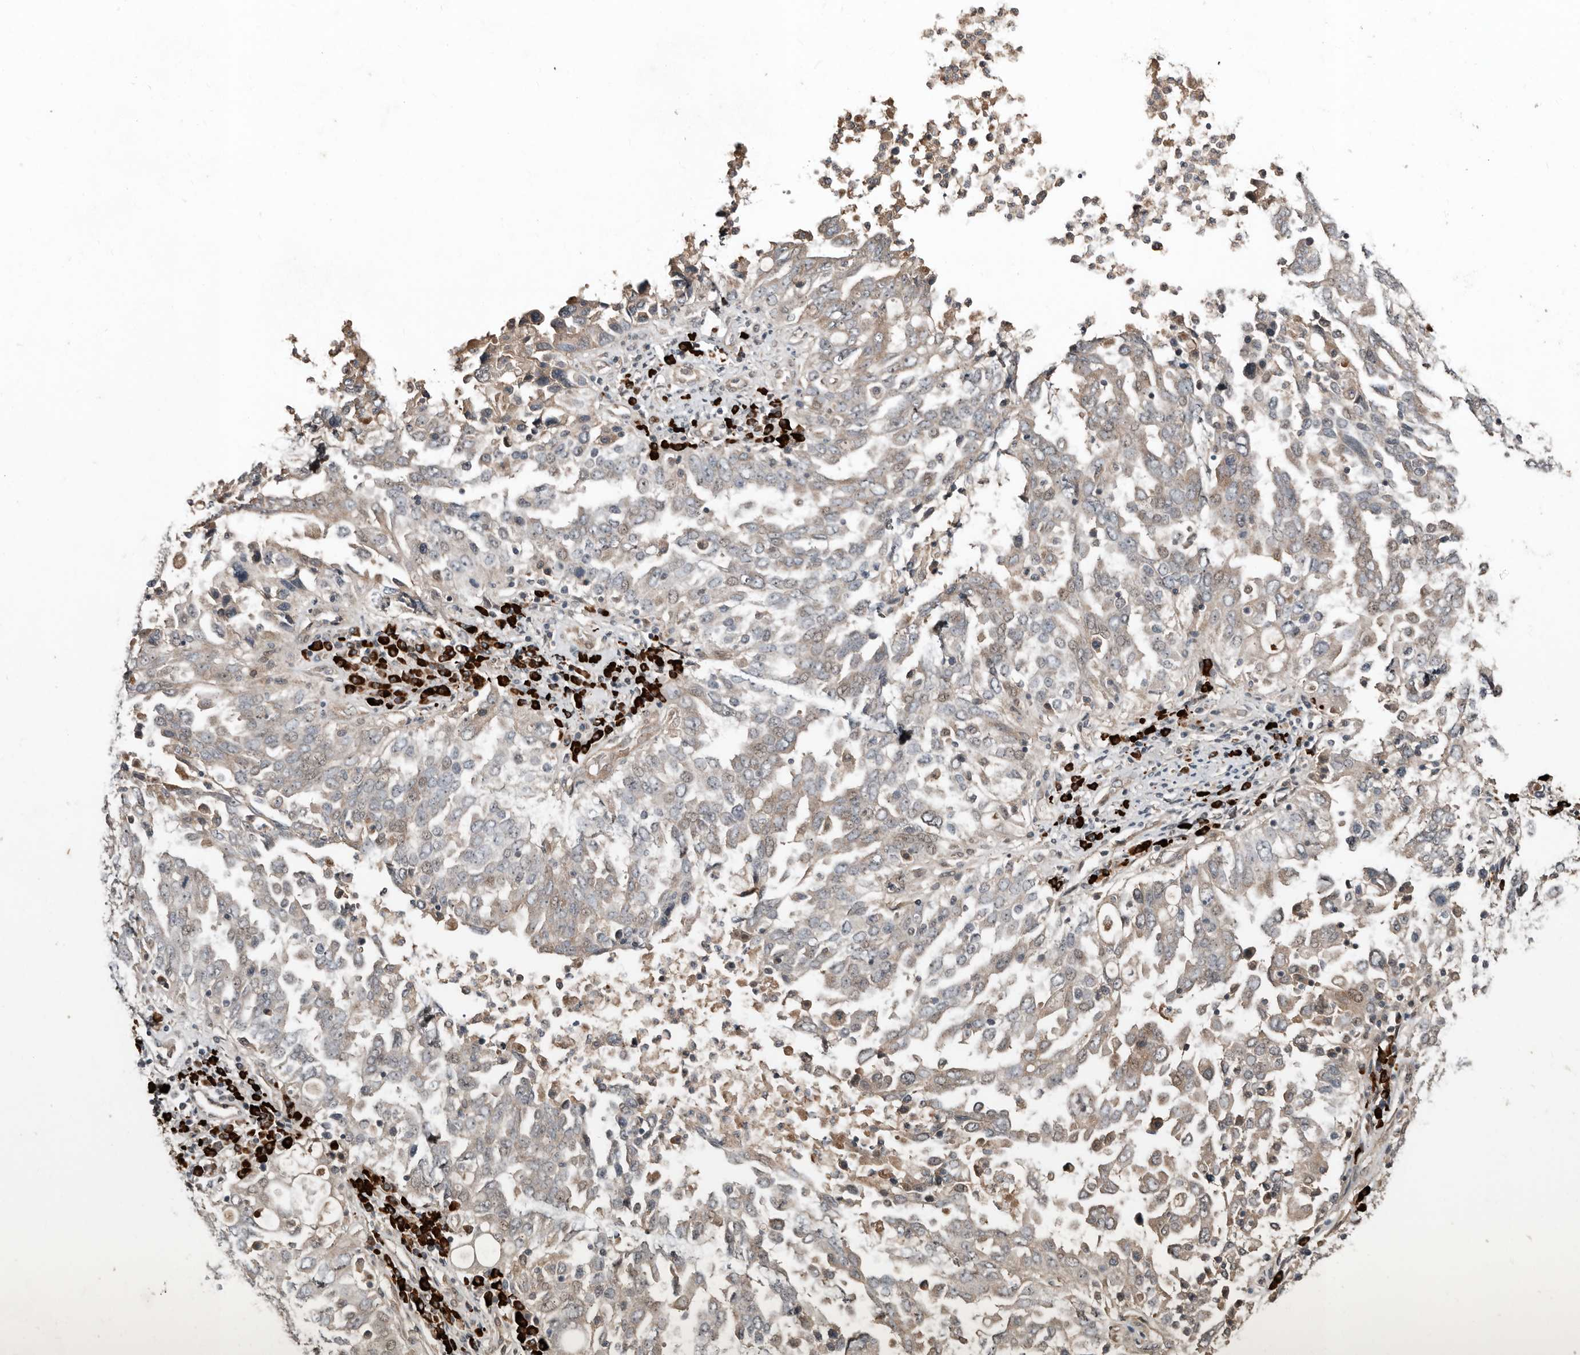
{"staining": {"intensity": "weak", "quantity": "<25%", "location": "cytoplasmic/membranous"}, "tissue": "ovarian cancer", "cell_type": "Tumor cells", "image_type": "cancer", "snomed": [{"axis": "morphology", "description": "Carcinoma, endometroid"}, {"axis": "topography", "description": "Ovary"}], "caption": "Endometroid carcinoma (ovarian) was stained to show a protein in brown. There is no significant staining in tumor cells. (IHC, brightfield microscopy, high magnification).", "gene": "TEAD3", "patient": {"sex": "female", "age": 62}}